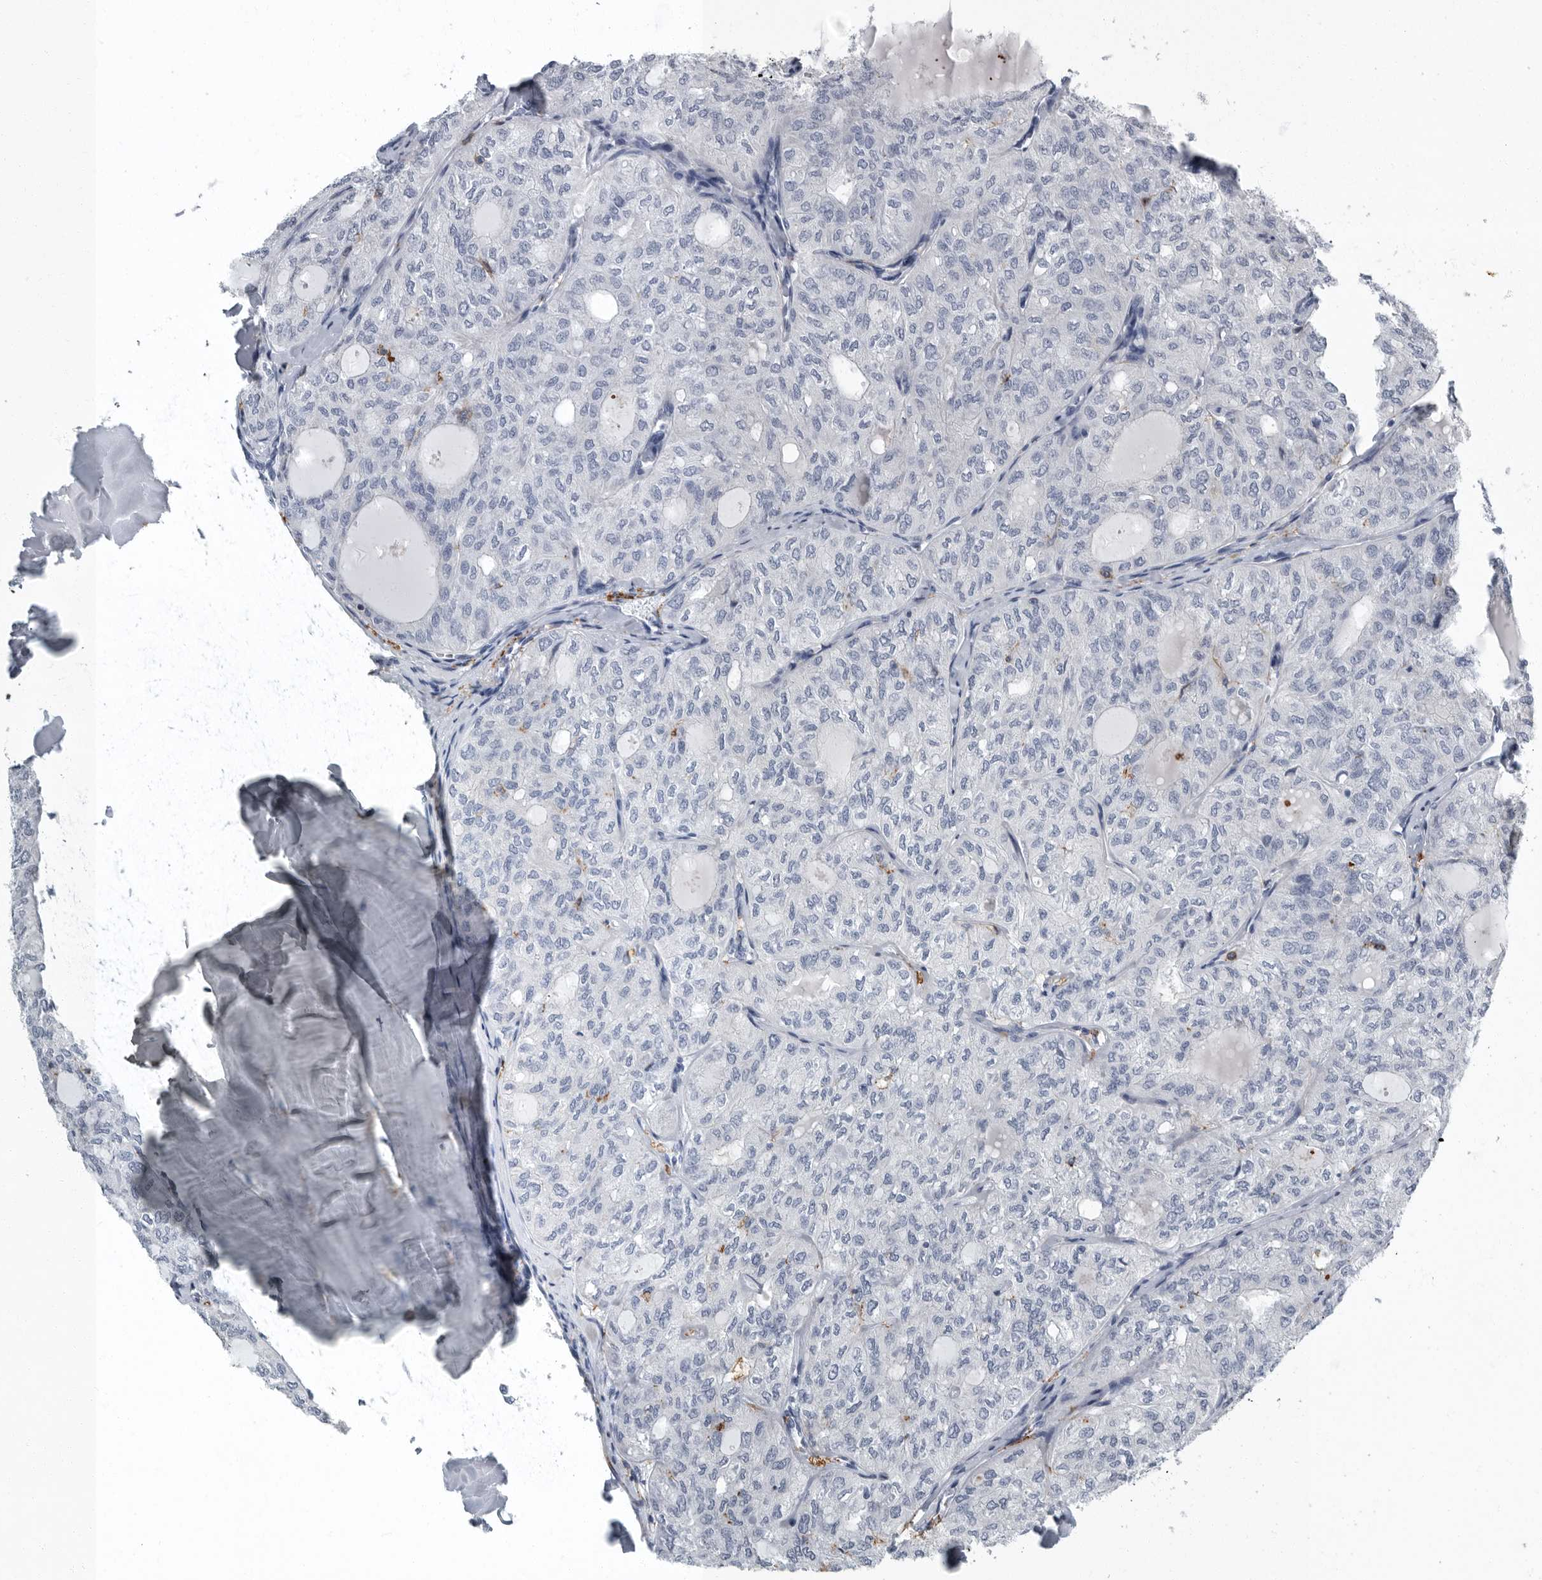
{"staining": {"intensity": "negative", "quantity": "none", "location": "none"}, "tissue": "thyroid cancer", "cell_type": "Tumor cells", "image_type": "cancer", "snomed": [{"axis": "morphology", "description": "Follicular adenoma carcinoma, NOS"}, {"axis": "topography", "description": "Thyroid gland"}], "caption": "Human thyroid cancer (follicular adenoma carcinoma) stained for a protein using immunohistochemistry demonstrates no expression in tumor cells.", "gene": "FCER1G", "patient": {"sex": "male", "age": 75}}